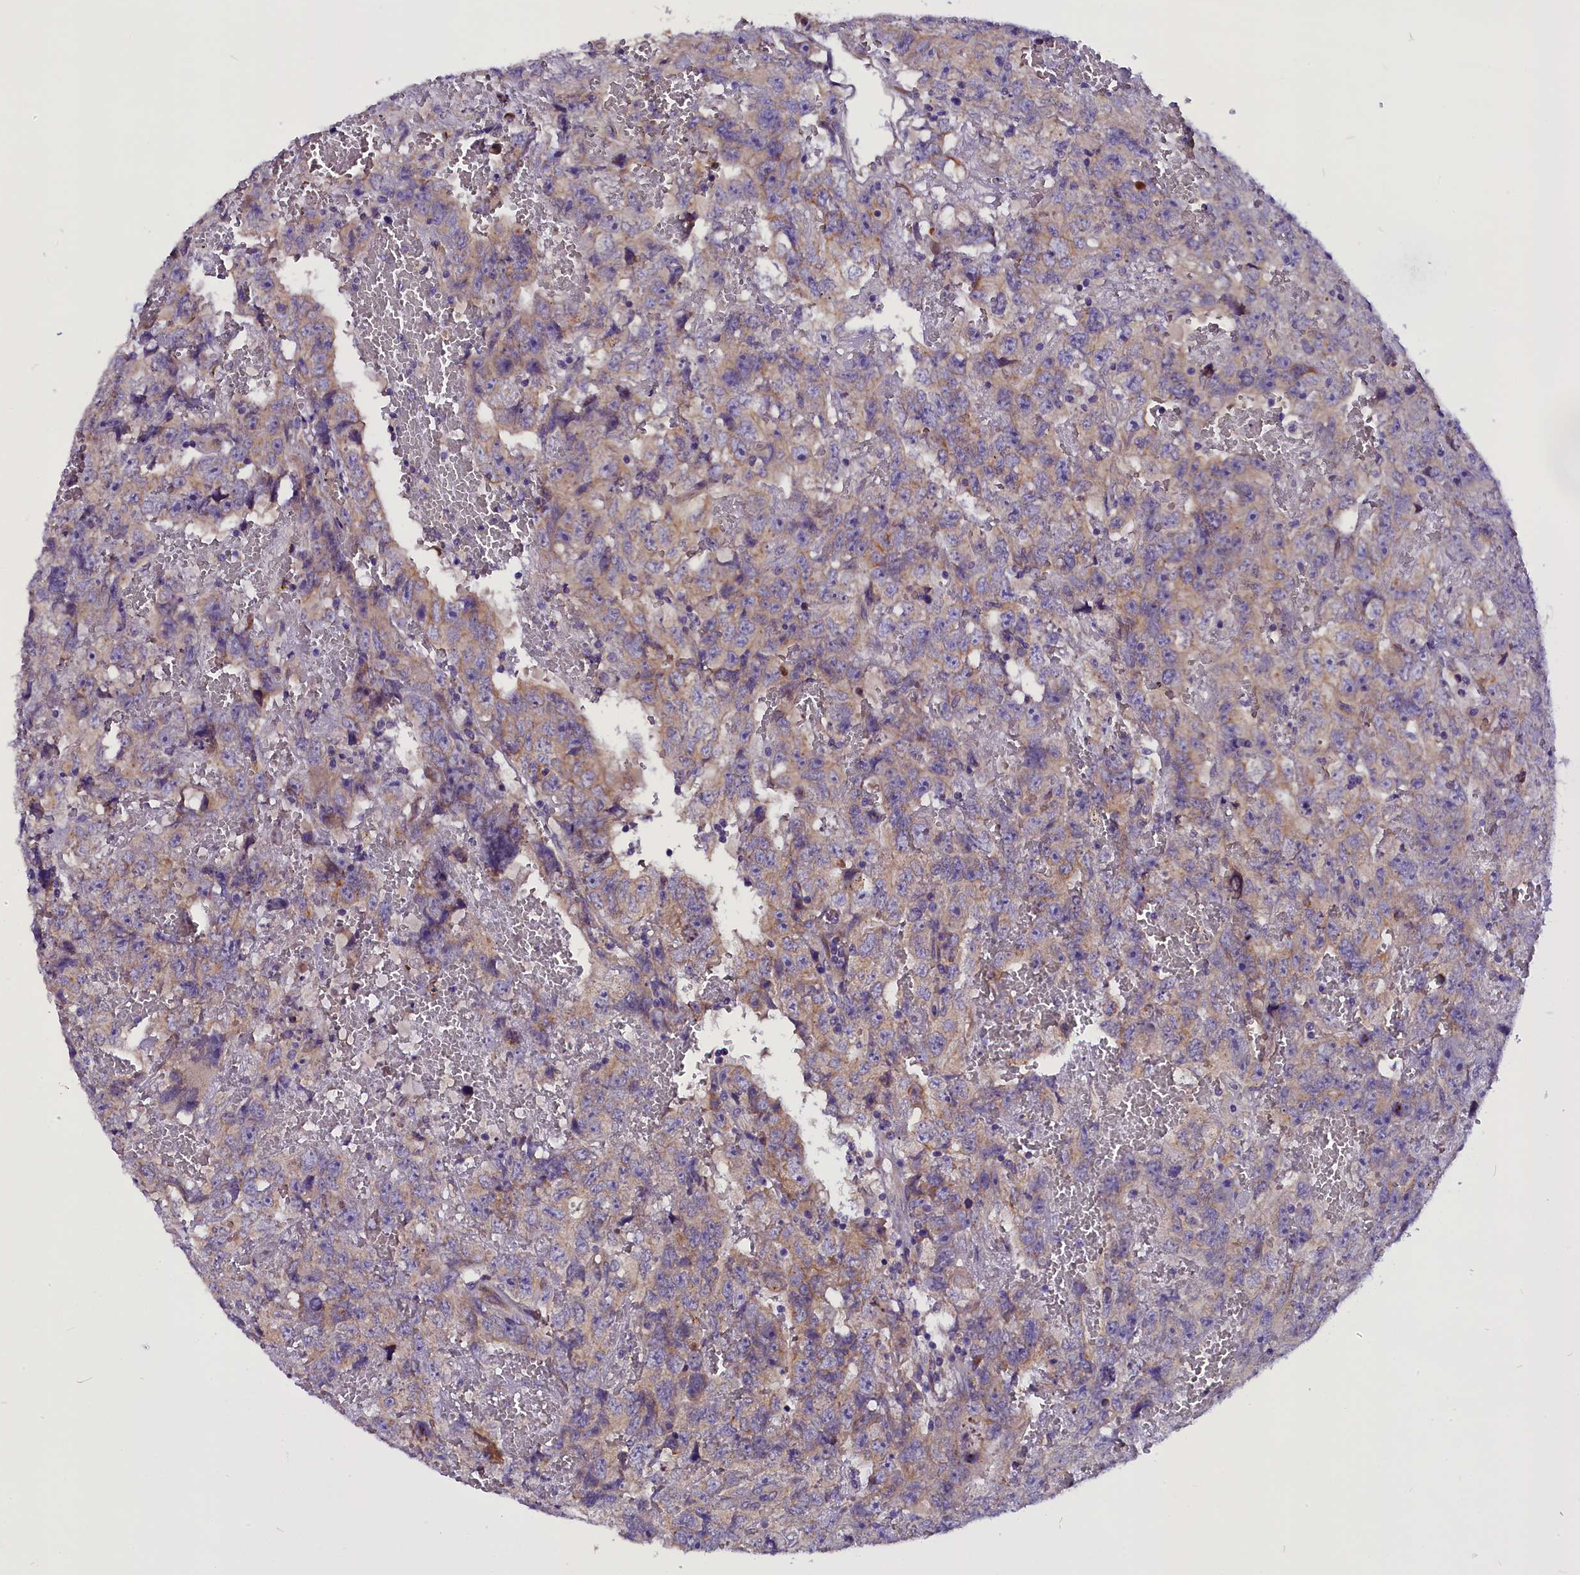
{"staining": {"intensity": "weak", "quantity": "25%-75%", "location": "cytoplasmic/membranous"}, "tissue": "testis cancer", "cell_type": "Tumor cells", "image_type": "cancer", "snomed": [{"axis": "morphology", "description": "Carcinoma, Embryonal, NOS"}, {"axis": "topography", "description": "Testis"}], "caption": "Immunohistochemical staining of embryonal carcinoma (testis) exhibits low levels of weak cytoplasmic/membranous staining in about 25%-75% of tumor cells. The staining was performed using DAB (3,3'-diaminobenzidine), with brown indicating positive protein expression. Nuclei are stained blue with hematoxylin.", "gene": "CEP170", "patient": {"sex": "male", "age": 45}}